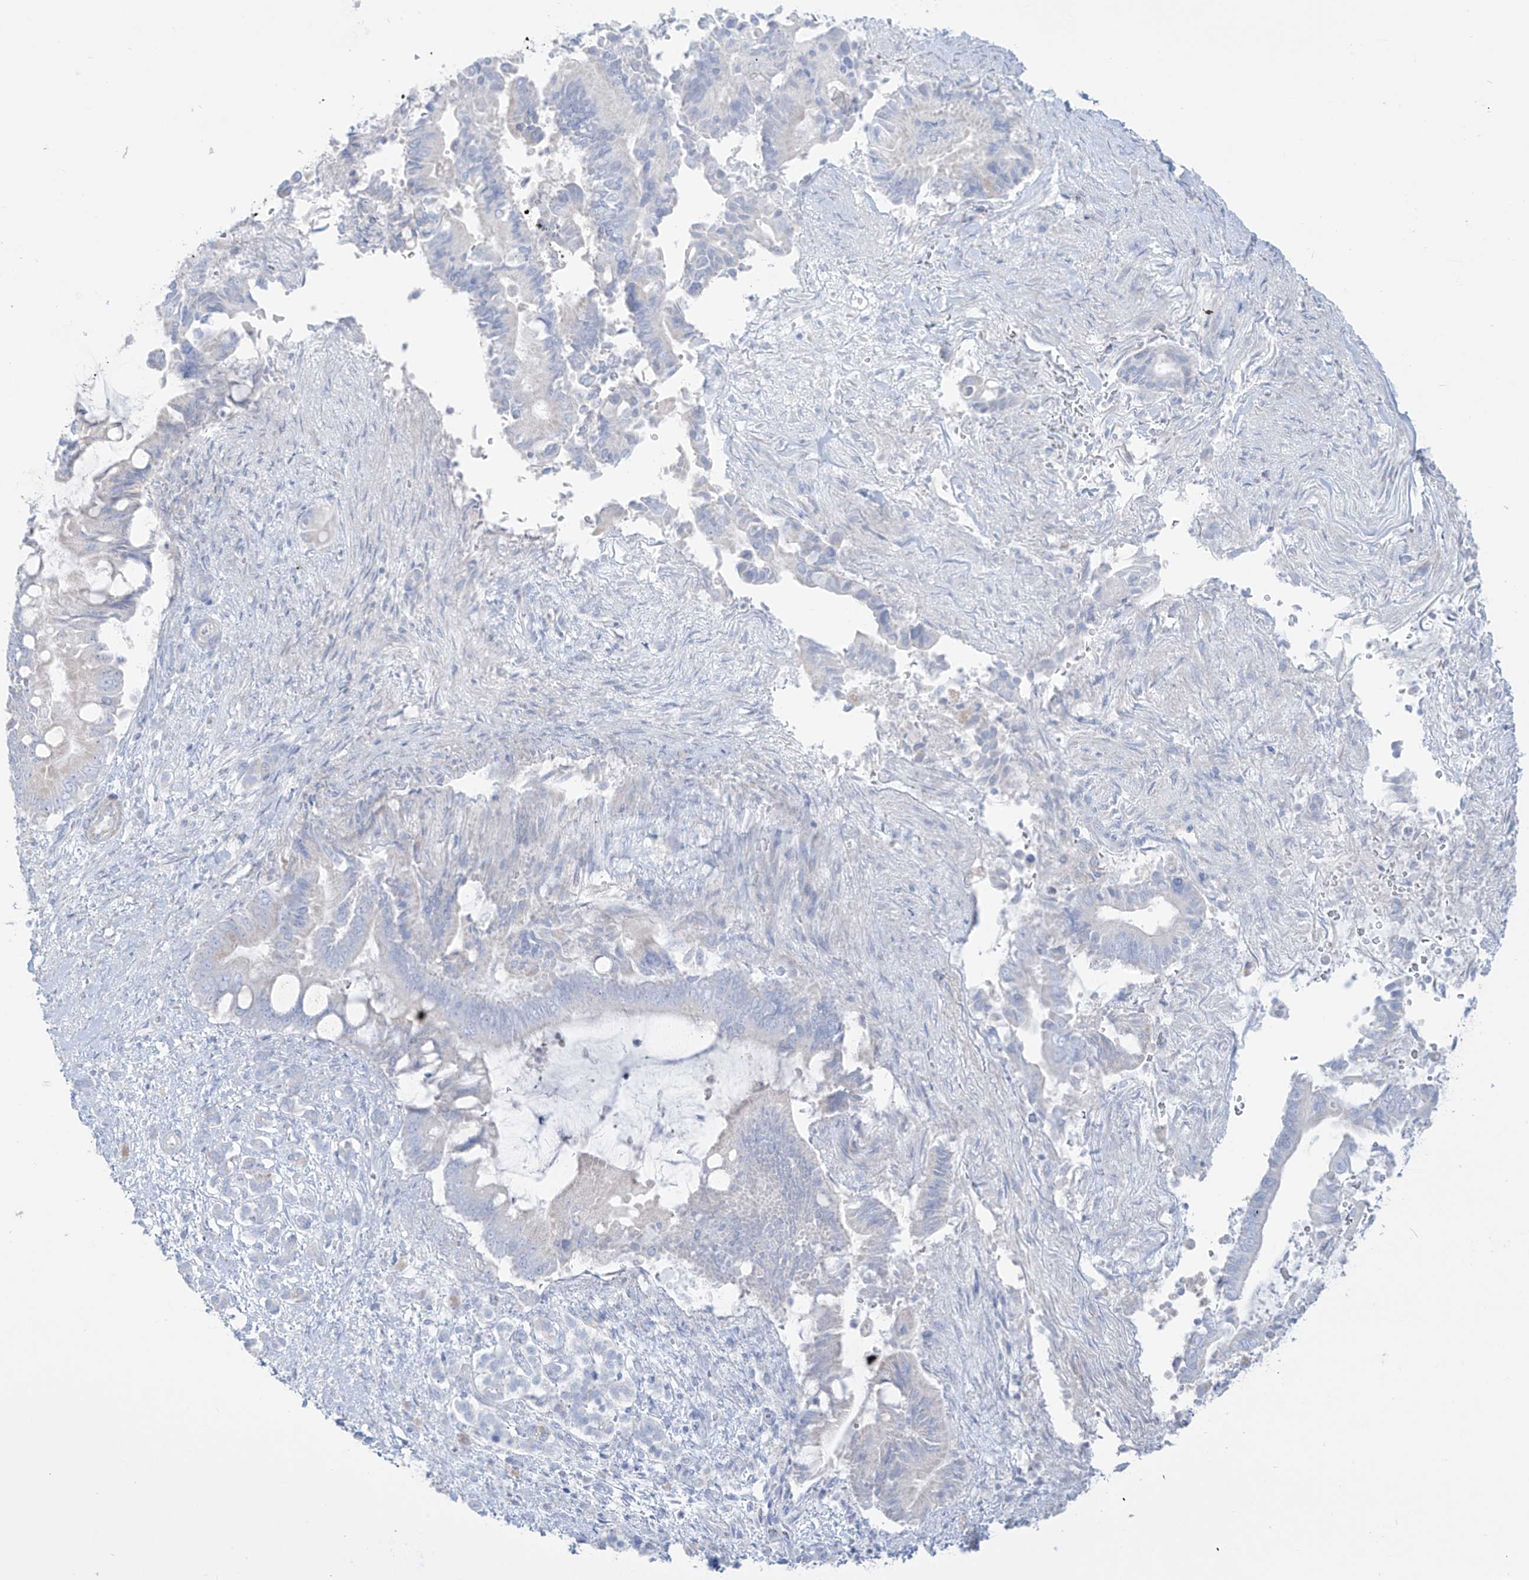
{"staining": {"intensity": "negative", "quantity": "none", "location": "none"}, "tissue": "pancreatic cancer", "cell_type": "Tumor cells", "image_type": "cancer", "snomed": [{"axis": "morphology", "description": "Adenocarcinoma, NOS"}, {"axis": "topography", "description": "Pancreas"}], "caption": "An image of human pancreatic cancer is negative for staining in tumor cells.", "gene": "SLC26A3", "patient": {"sex": "male", "age": 68}}